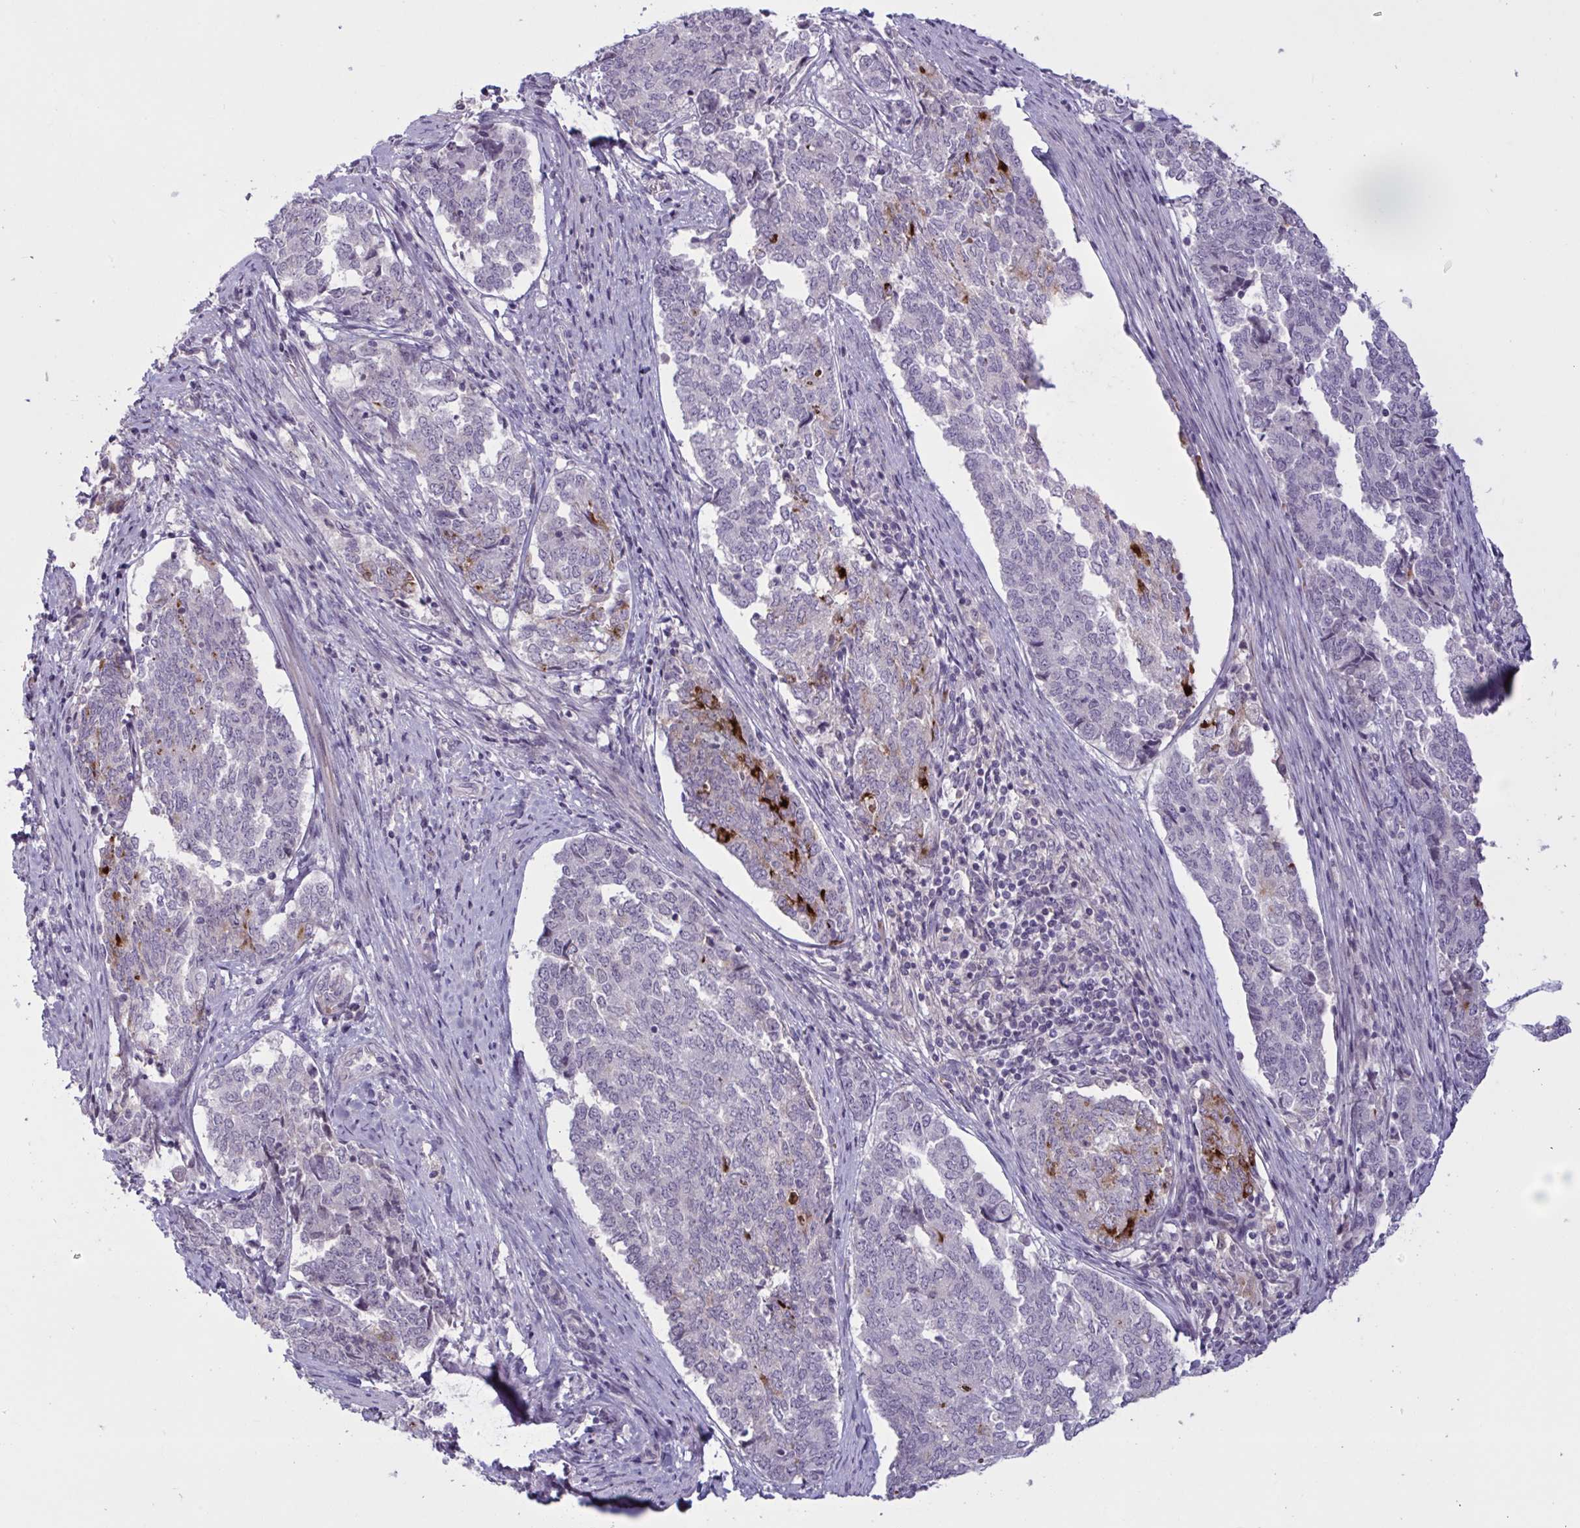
{"staining": {"intensity": "strong", "quantity": "<25%", "location": "cytoplasmic/membranous"}, "tissue": "endometrial cancer", "cell_type": "Tumor cells", "image_type": "cancer", "snomed": [{"axis": "morphology", "description": "Adenocarcinoma, NOS"}, {"axis": "topography", "description": "Endometrium"}], "caption": "Immunohistochemical staining of adenocarcinoma (endometrial) exhibits medium levels of strong cytoplasmic/membranous protein staining in approximately <25% of tumor cells.", "gene": "RFPL4B", "patient": {"sex": "female", "age": 80}}